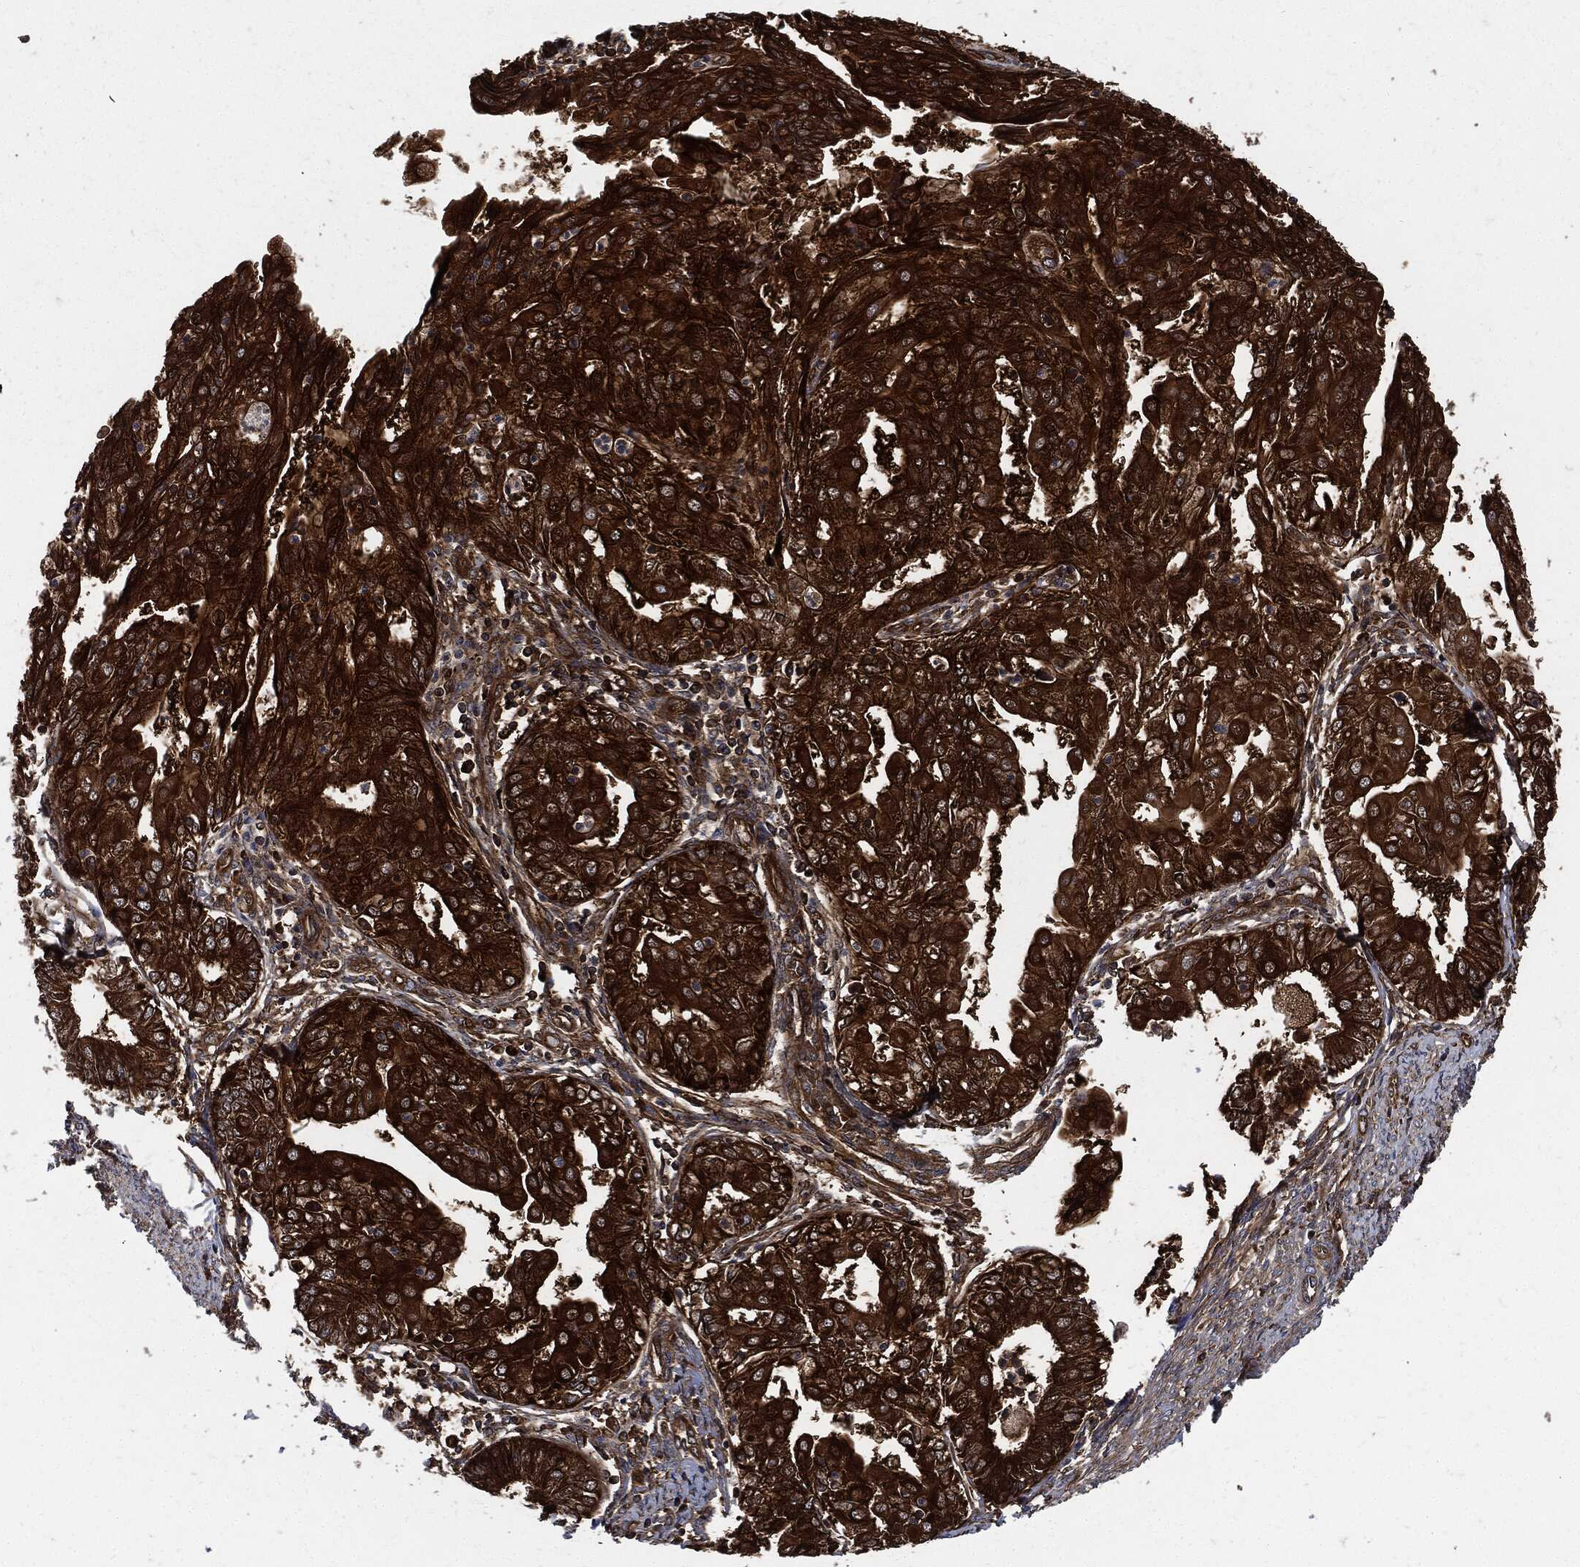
{"staining": {"intensity": "strong", "quantity": ">75%", "location": "cytoplasmic/membranous"}, "tissue": "endometrial cancer", "cell_type": "Tumor cells", "image_type": "cancer", "snomed": [{"axis": "morphology", "description": "Adenocarcinoma, NOS"}, {"axis": "topography", "description": "Endometrium"}], "caption": "Tumor cells reveal strong cytoplasmic/membranous positivity in about >75% of cells in endometrial adenocarcinoma.", "gene": "XPNPEP1", "patient": {"sex": "female", "age": 68}}